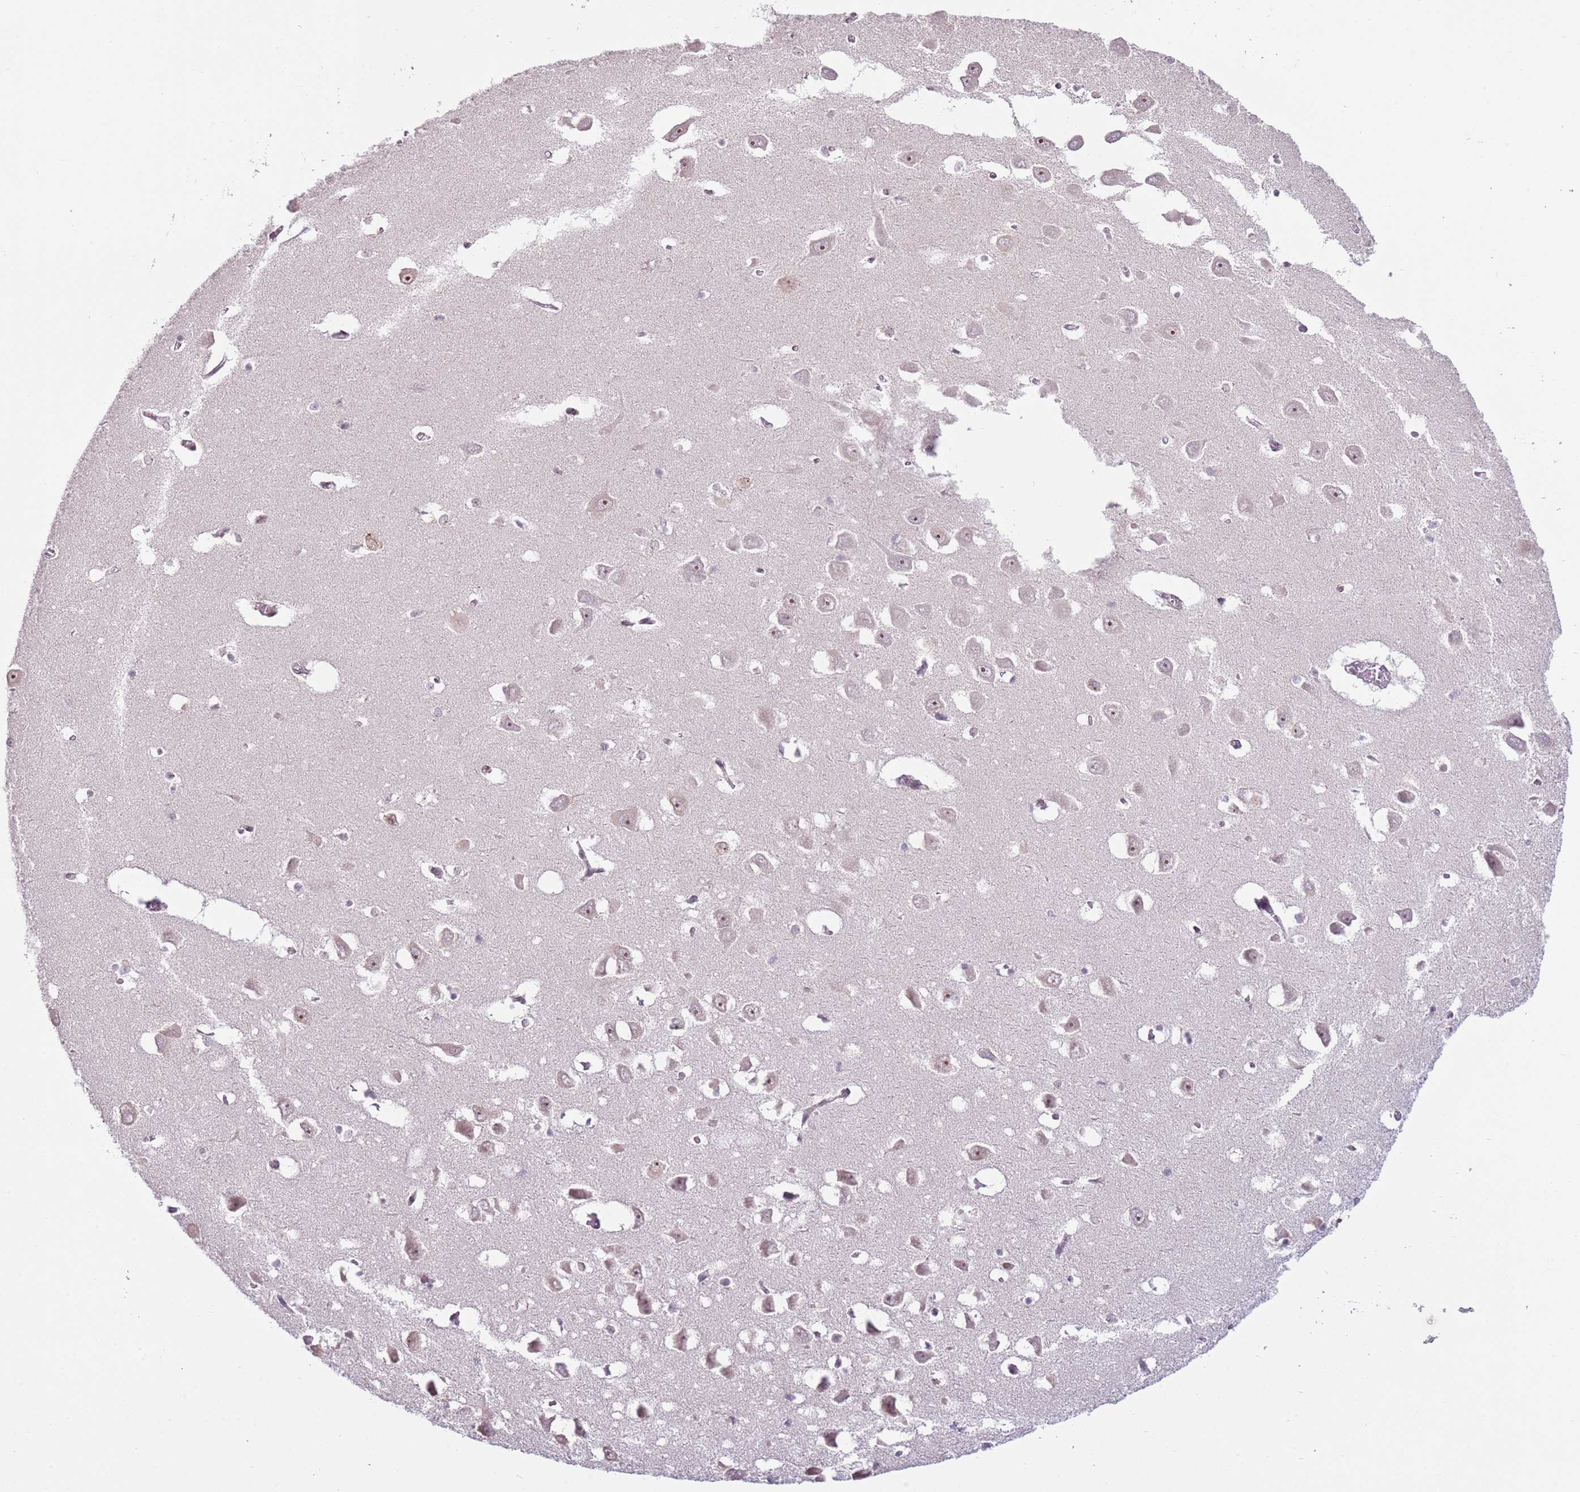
{"staining": {"intensity": "moderate", "quantity": "<25%", "location": "nuclear"}, "tissue": "hippocampus", "cell_type": "Glial cells", "image_type": "normal", "snomed": [{"axis": "morphology", "description": "Normal tissue, NOS"}, {"axis": "topography", "description": "Hippocampus"}], "caption": "Immunohistochemistry (DAB (3,3'-diaminobenzidine)) staining of unremarkable hippocampus displays moderate nuclear protein positivity in about <25% of glial cells. (Stains: DAB in brown, nuclei in blue, Microscopy: brightfield microscopy at high magnification).", "gene": "SCAF1", "patient": {"sex": "male", "age": 70}}